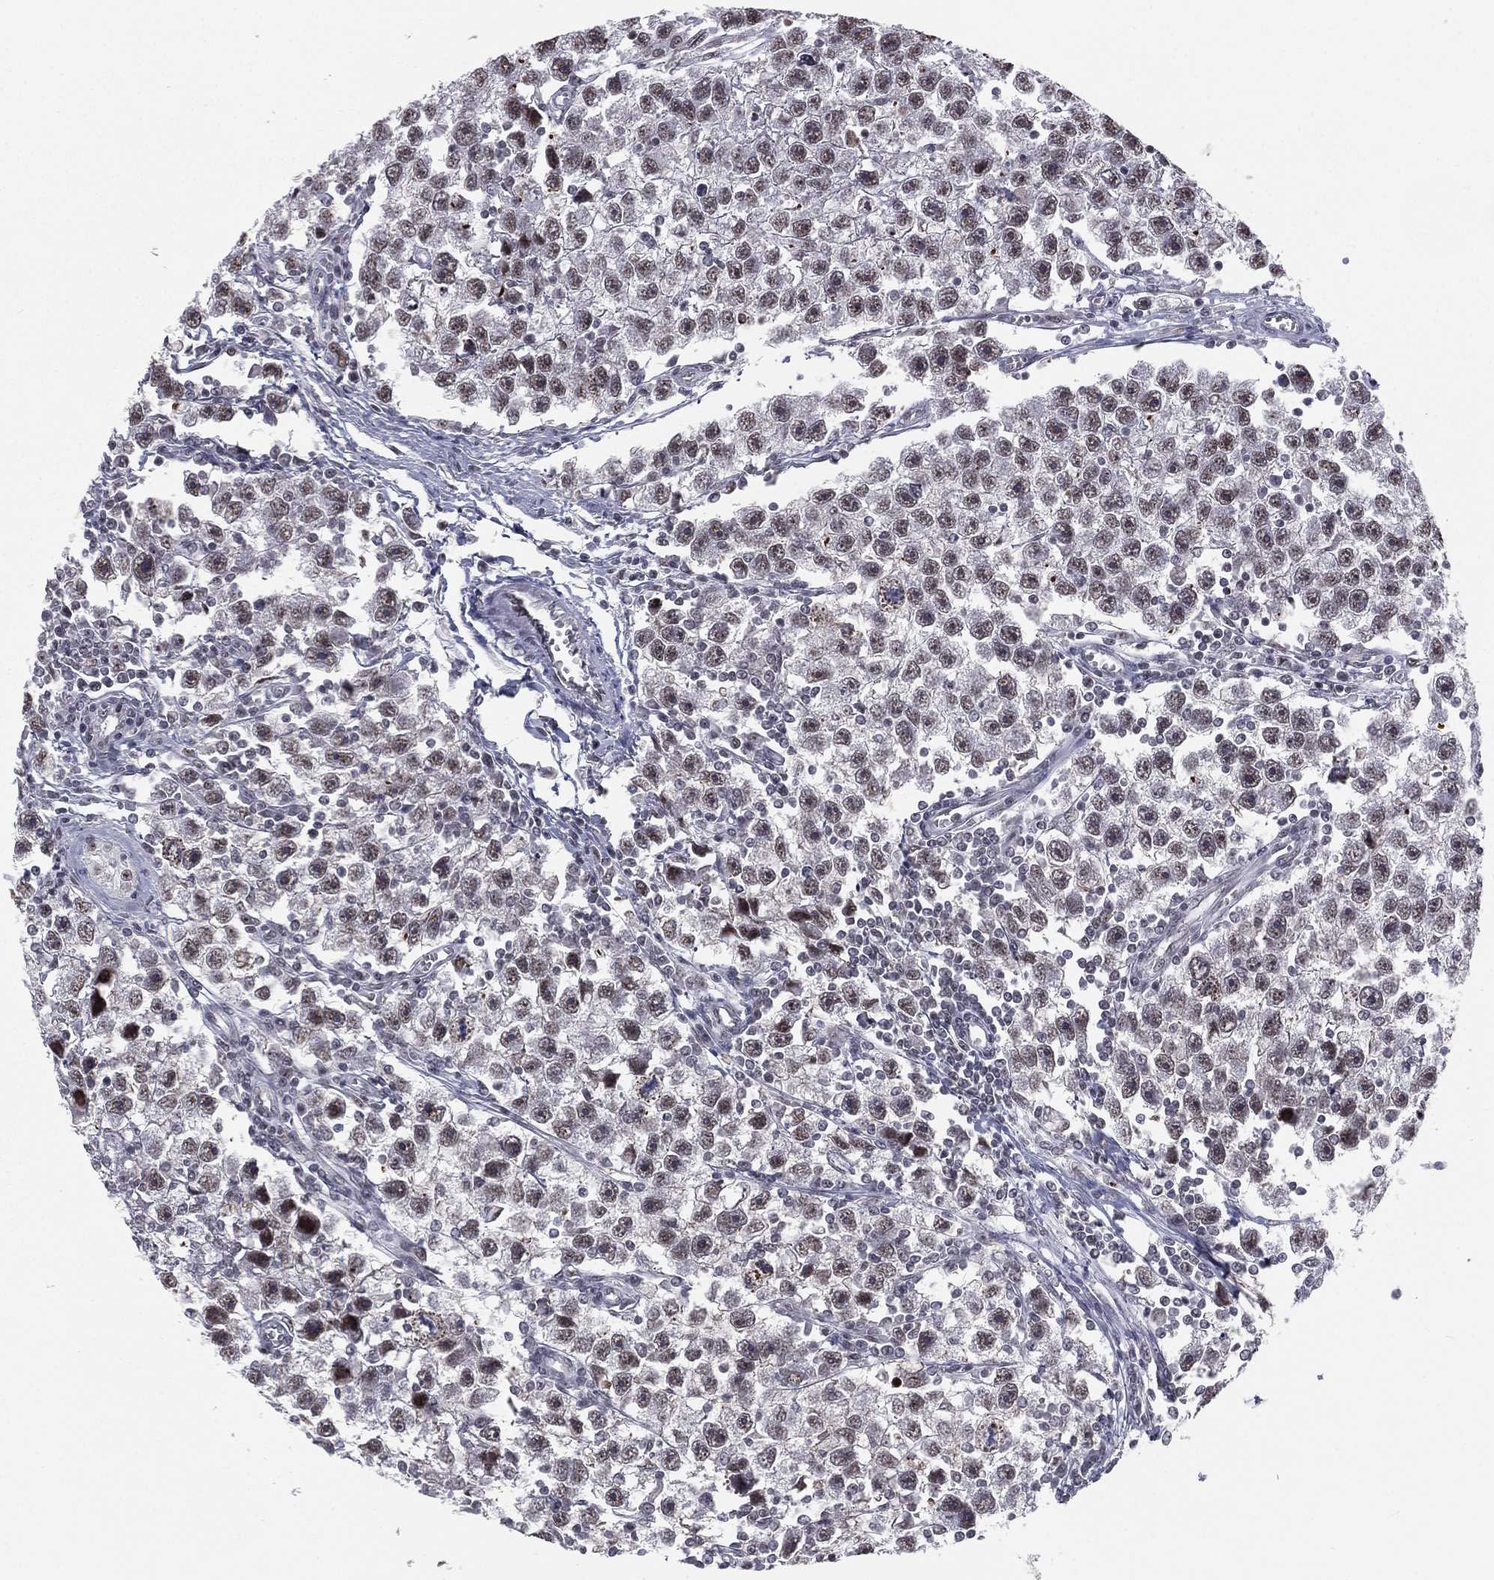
{"staining": {"intensity": "moderate", "quantity": "25%-75%", "location": "nuclear"}, "tissue": "testis cancer", "cell_type": "Tumor cells", "image_type": "cancer", "snomed": [{"axis": "morphology", "description": "Seminoma, NOS"}, {"axis": "topography", "description": "Testis"}], "caption": "Testis seminoma stained for a protein demonstrates moderate nuclear positivity in tumor cells.", "gene": "MORC2", "patient": {"sex": "male", "age": 30}}